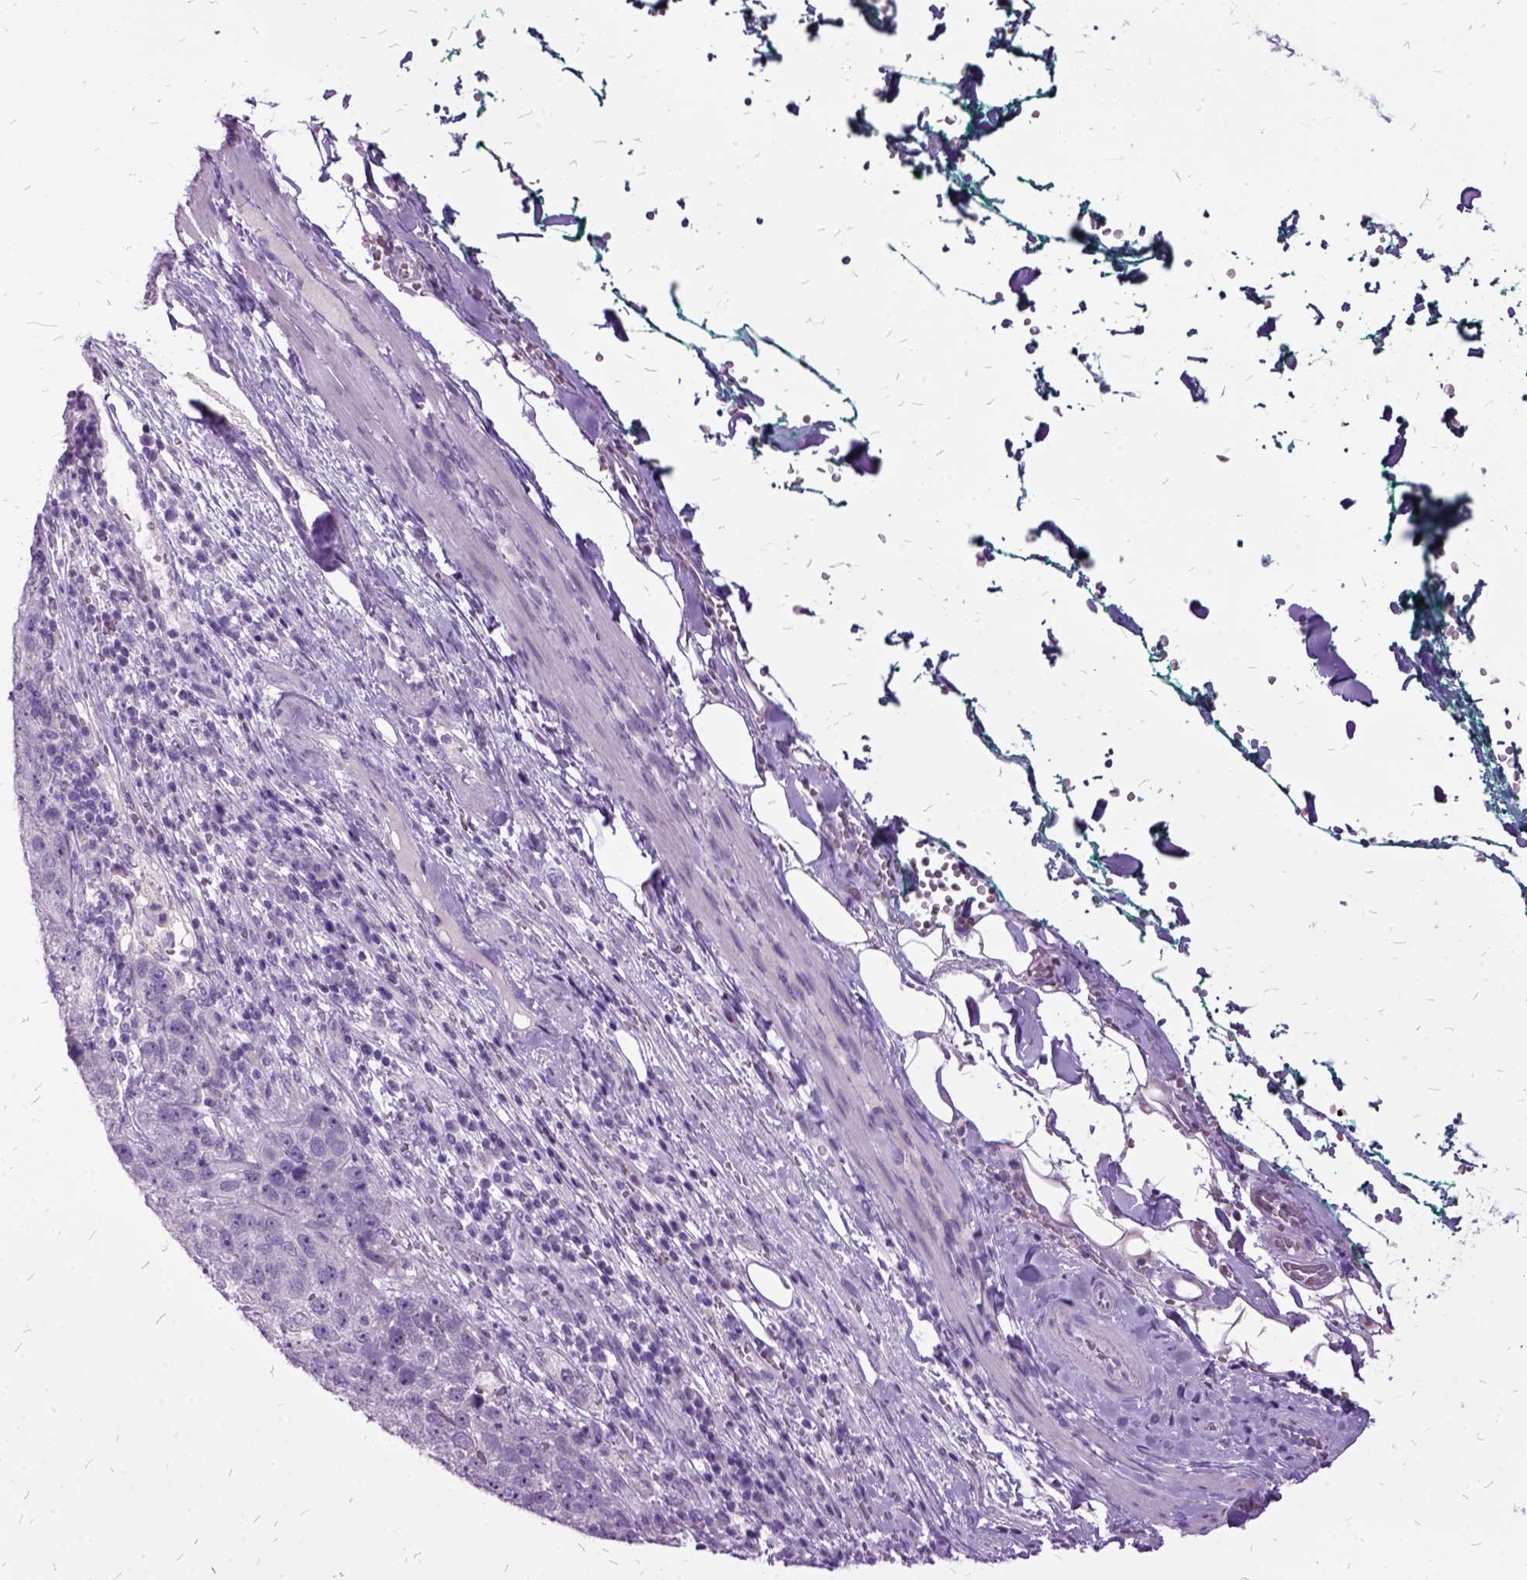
{"staining": {"intensity": "negative", "quantity": "none", "location": "none"}, "tissue": "pancreatic cancer", "cell_type": "Tumor cells", "image_type": "cancer", "snomed": [{"axis": "morphology", "description": "Adenocarcinoma, NOS"}, {"axis": "topography", "description": "Pancreas"}], "caption": "Immunohistochemistry of human pancreatic cancer (adenocarcinoma) demonstrates no positivity in tumor cells.", "gene": "MME", "patient": {"sex": "female", "age": 61}}